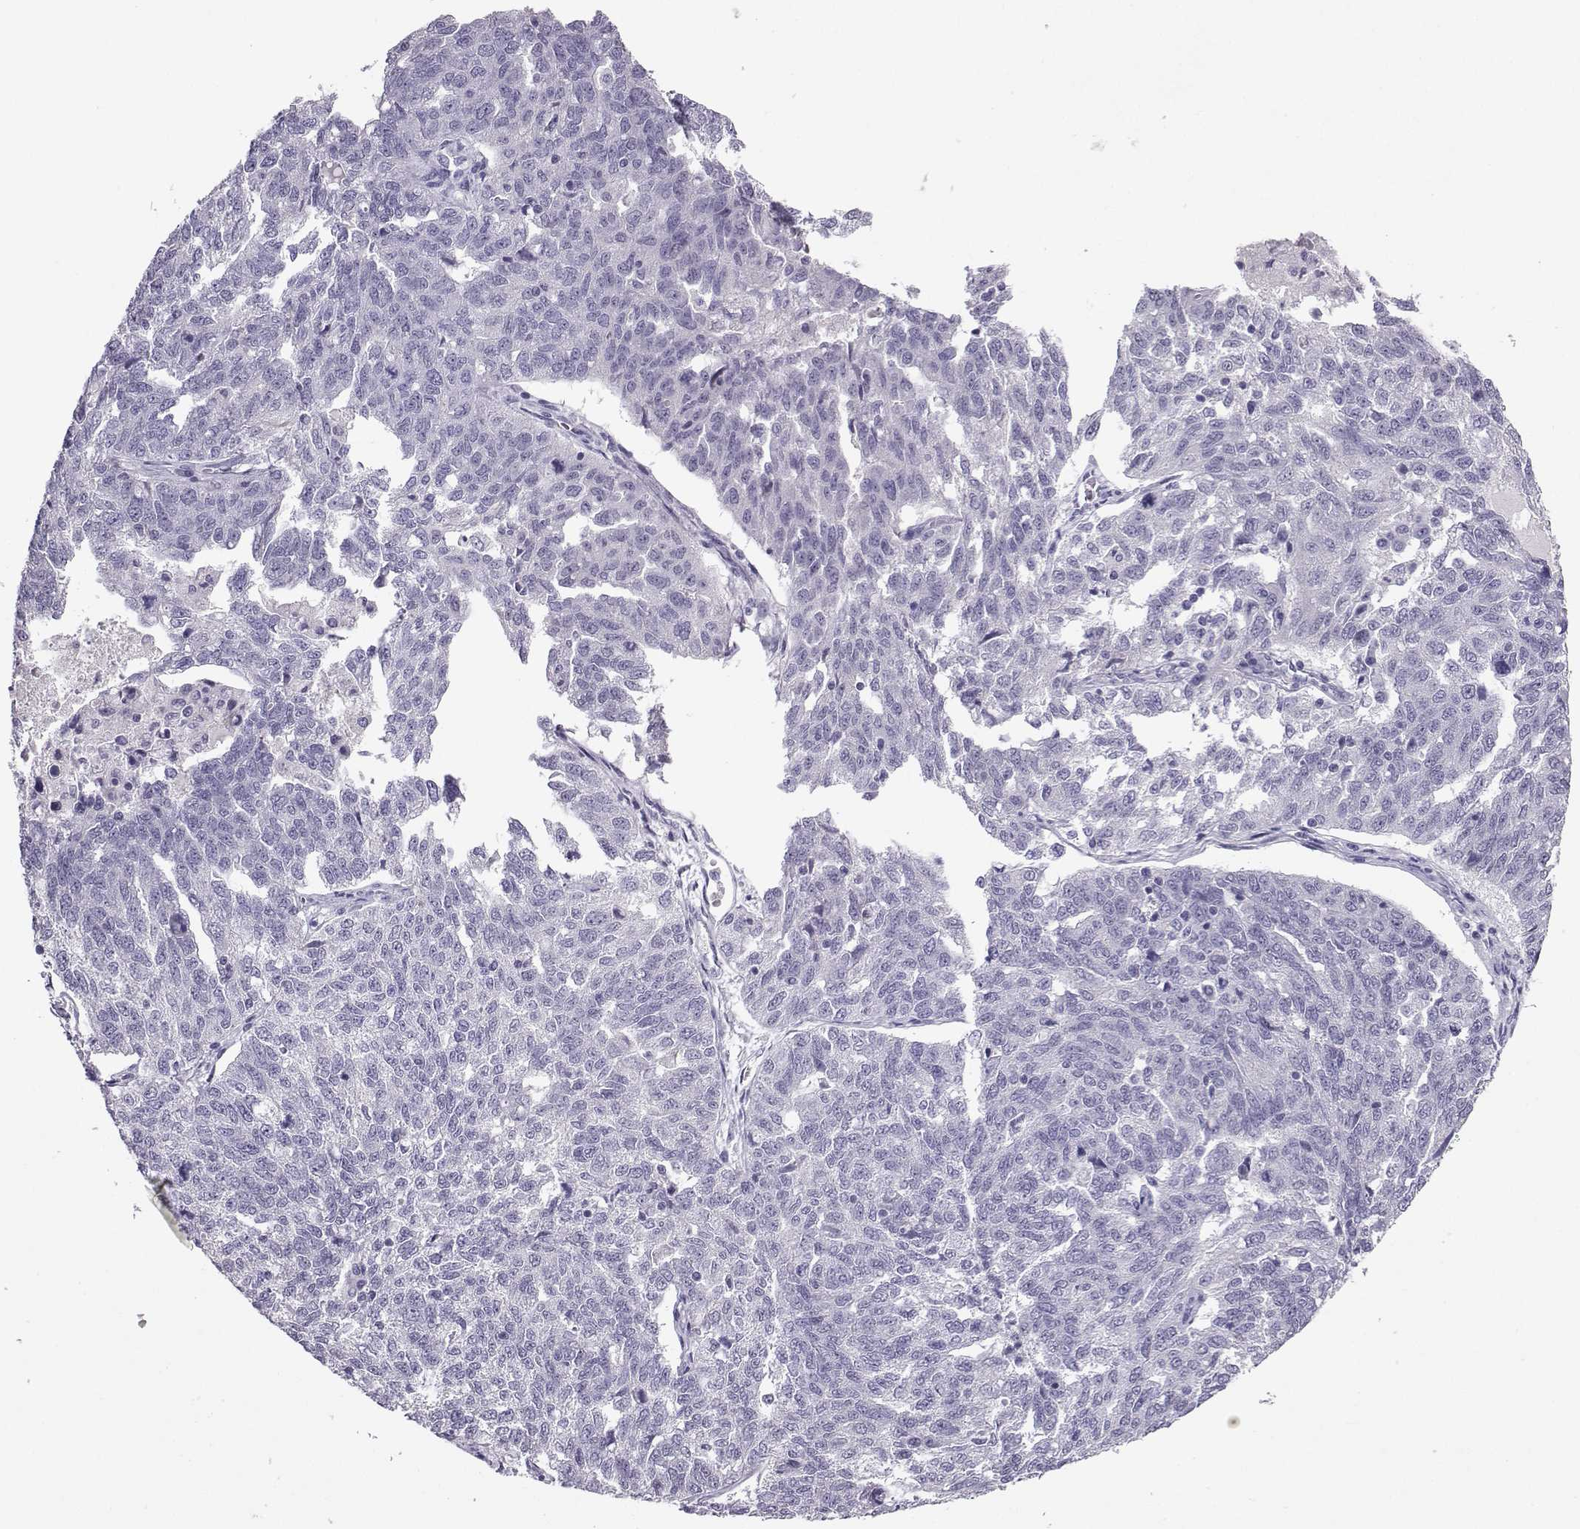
{"staining": {"intensity": "negative", "quantity": "none", "location": "none"}, "tissue": "ovarian cancer", "cell_type": "Tumor cells", "image_type": "cancer", "snomed": [{"axis": "morphology", "description": "Cystadenocarcinoma, serous, NOS"}, {"axis": "topography", "description": "Ovary"}], "caption": "IHC micrograph of neoplastic tissue: ovarian cancer (serous cystadenocarcinoma) stained with DAB demonstrates no significant protein expression in tumor cells. (Stains: DAB (3,3'-diaminobenzidine) IHC with hematoxylin counter stain, Microscopy: brightfield microscopy at high magnification).", "gene": "TBR1", "patient": {"sex": "female", "age": 71}}